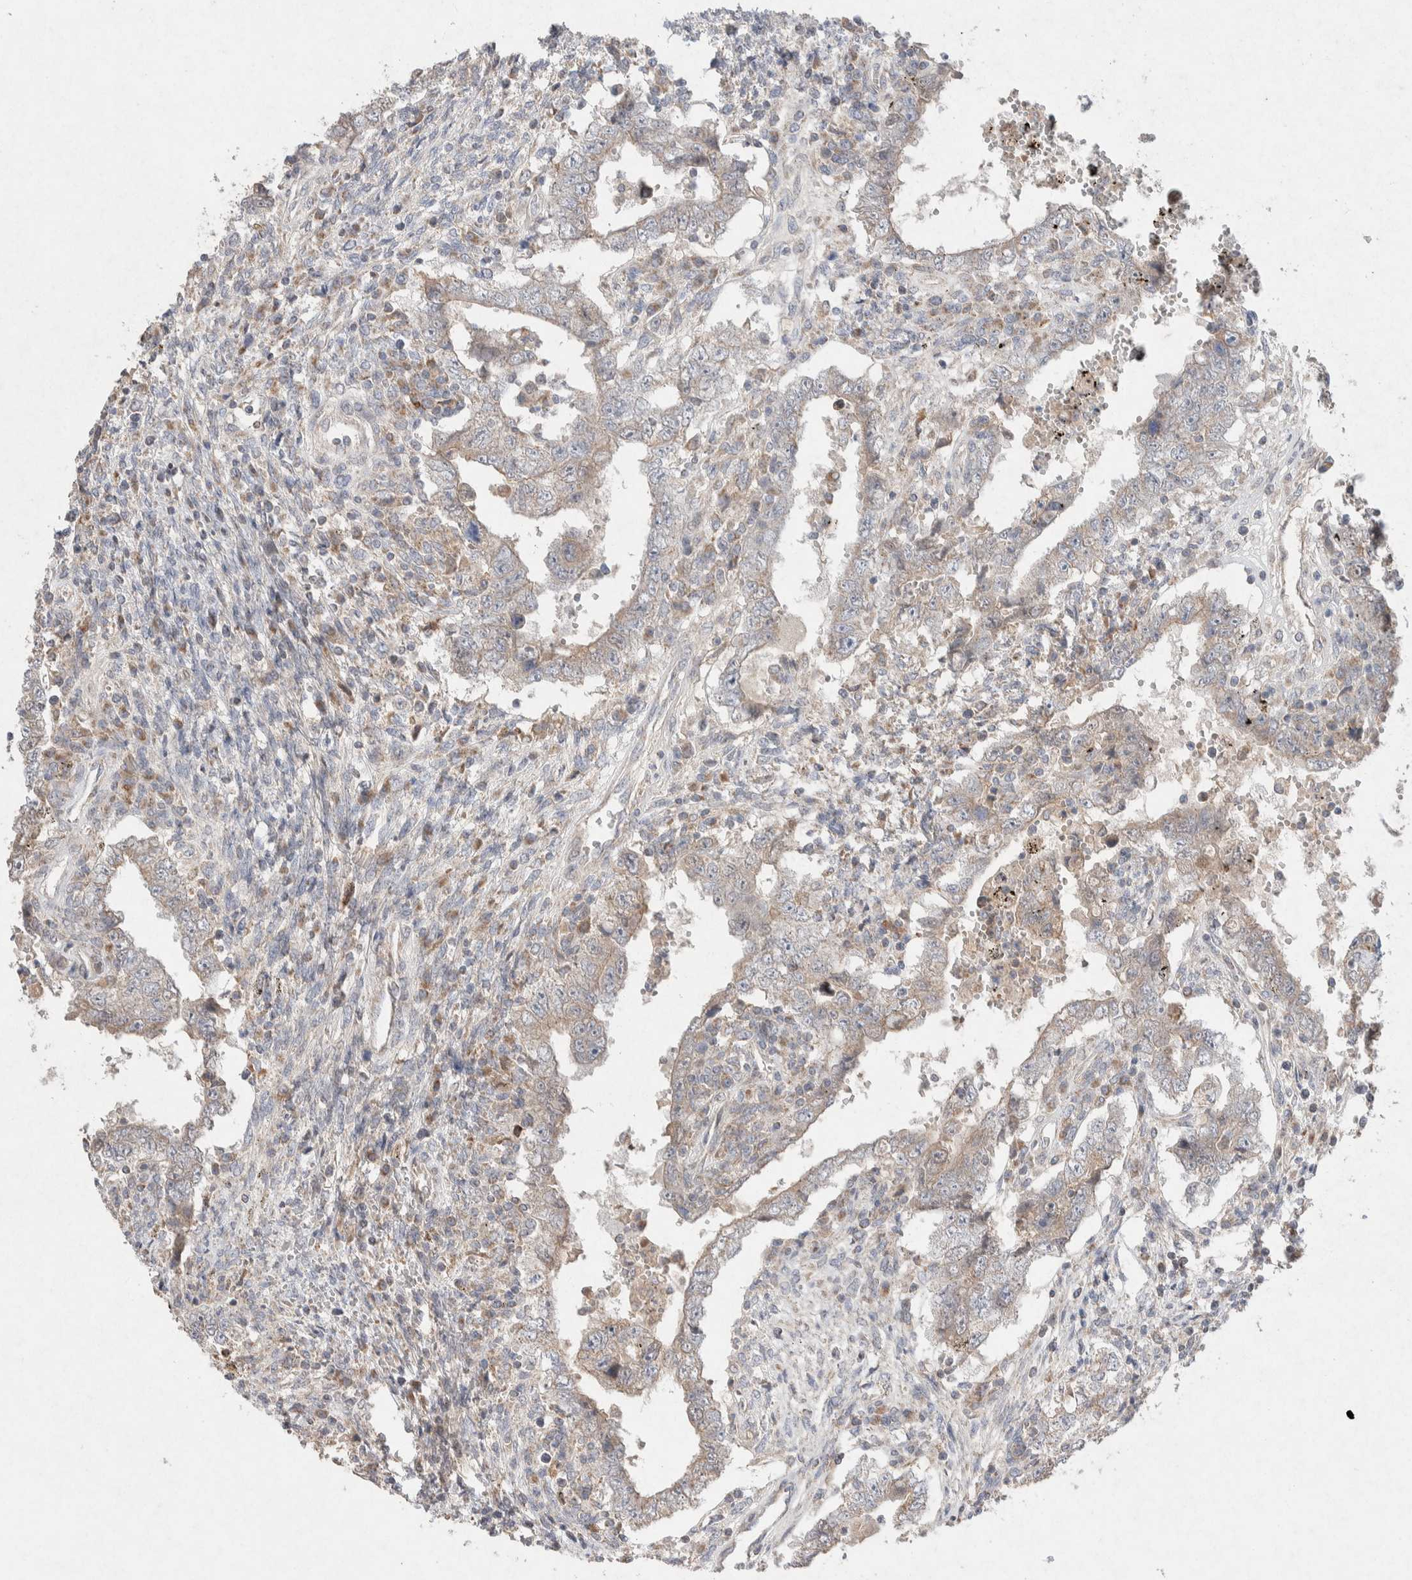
{"staining": {"intensity": "weak", "quantity": "25%-75%", "location": "cytoplasmic/membranous"}, "tissue": "testis cancer", "cell_type": "Tumor cells", "image_type": "cancer", "snomed": [{"axis": "morphology", "description": "Carcinoma, Embryonal, NOS"}, {"axis": "topography", "description": "Testis"}], "caption": "DAB (3,3'-diaminobenzidine) immunohistochemical staining of testis cancer (embryonal carcinoma) shows weak cytoplasmic/membranous protein staining in about 25%-75% of tumor cells.", "gene": "CMTM4", "patient": {"sex": "male", "age": 26}}